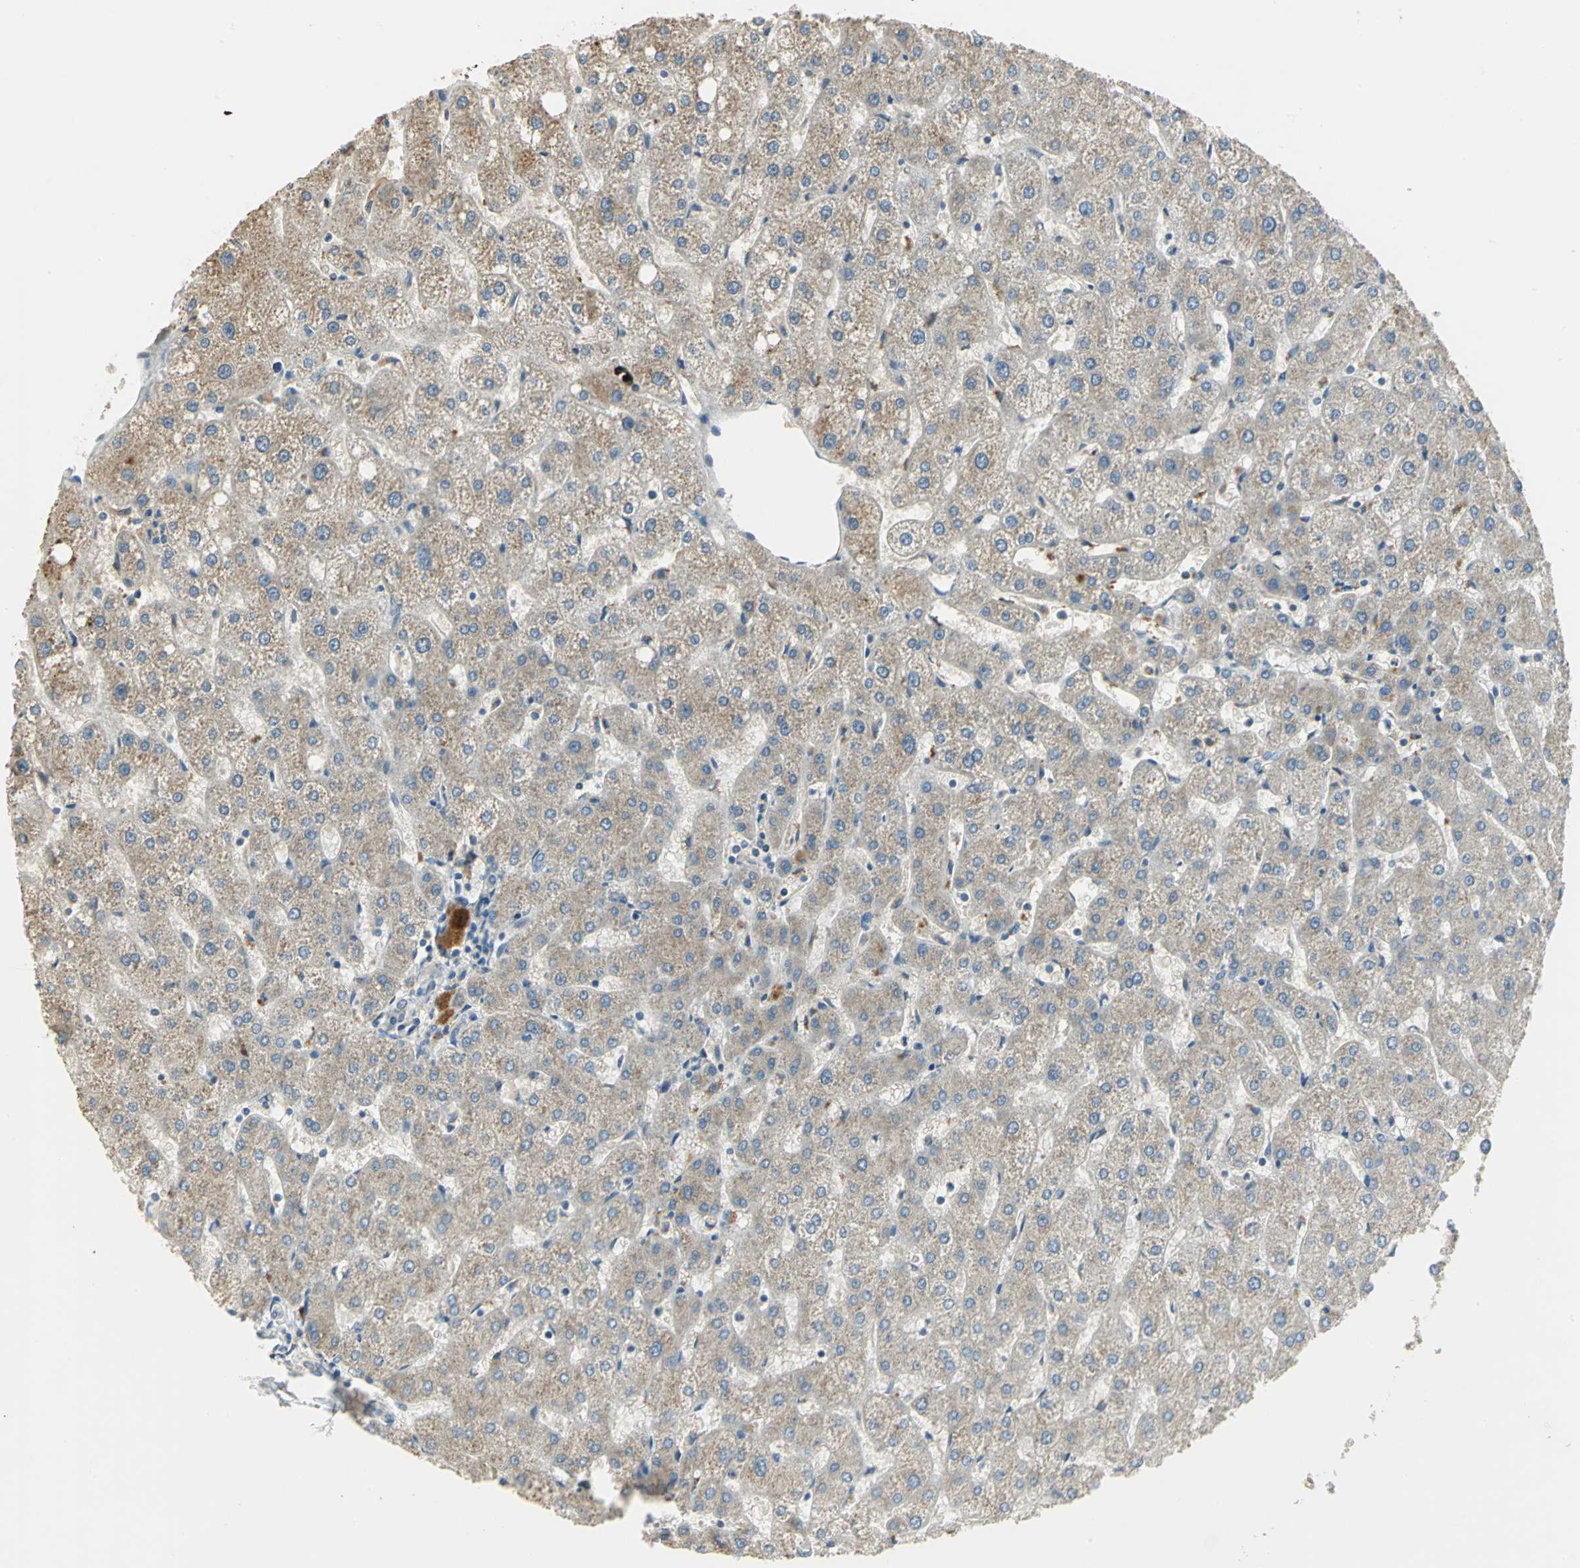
{"staining": {"intensity": "weak", "quantity": "25%-75%", "location": "cytoplasmic/membranous"}, "tissue": "liver", "cell_type": "Cholangiocytes", "image_type": "normal", "snomed": [{"axis": "morphology", "description": "Normal tissue, NOS"}, {"axis": "topography", "description": "Liver"}], "caption": "DAB (3,3'-diaminobenzidine) immunohistochemical staining of benign liver exhibits weak cytoplasmic/membranous protein staining in approximately 25%-75% of cholangiocytes.", "gene": "PROC", "patient": {"sex": "male", "age": 67}}